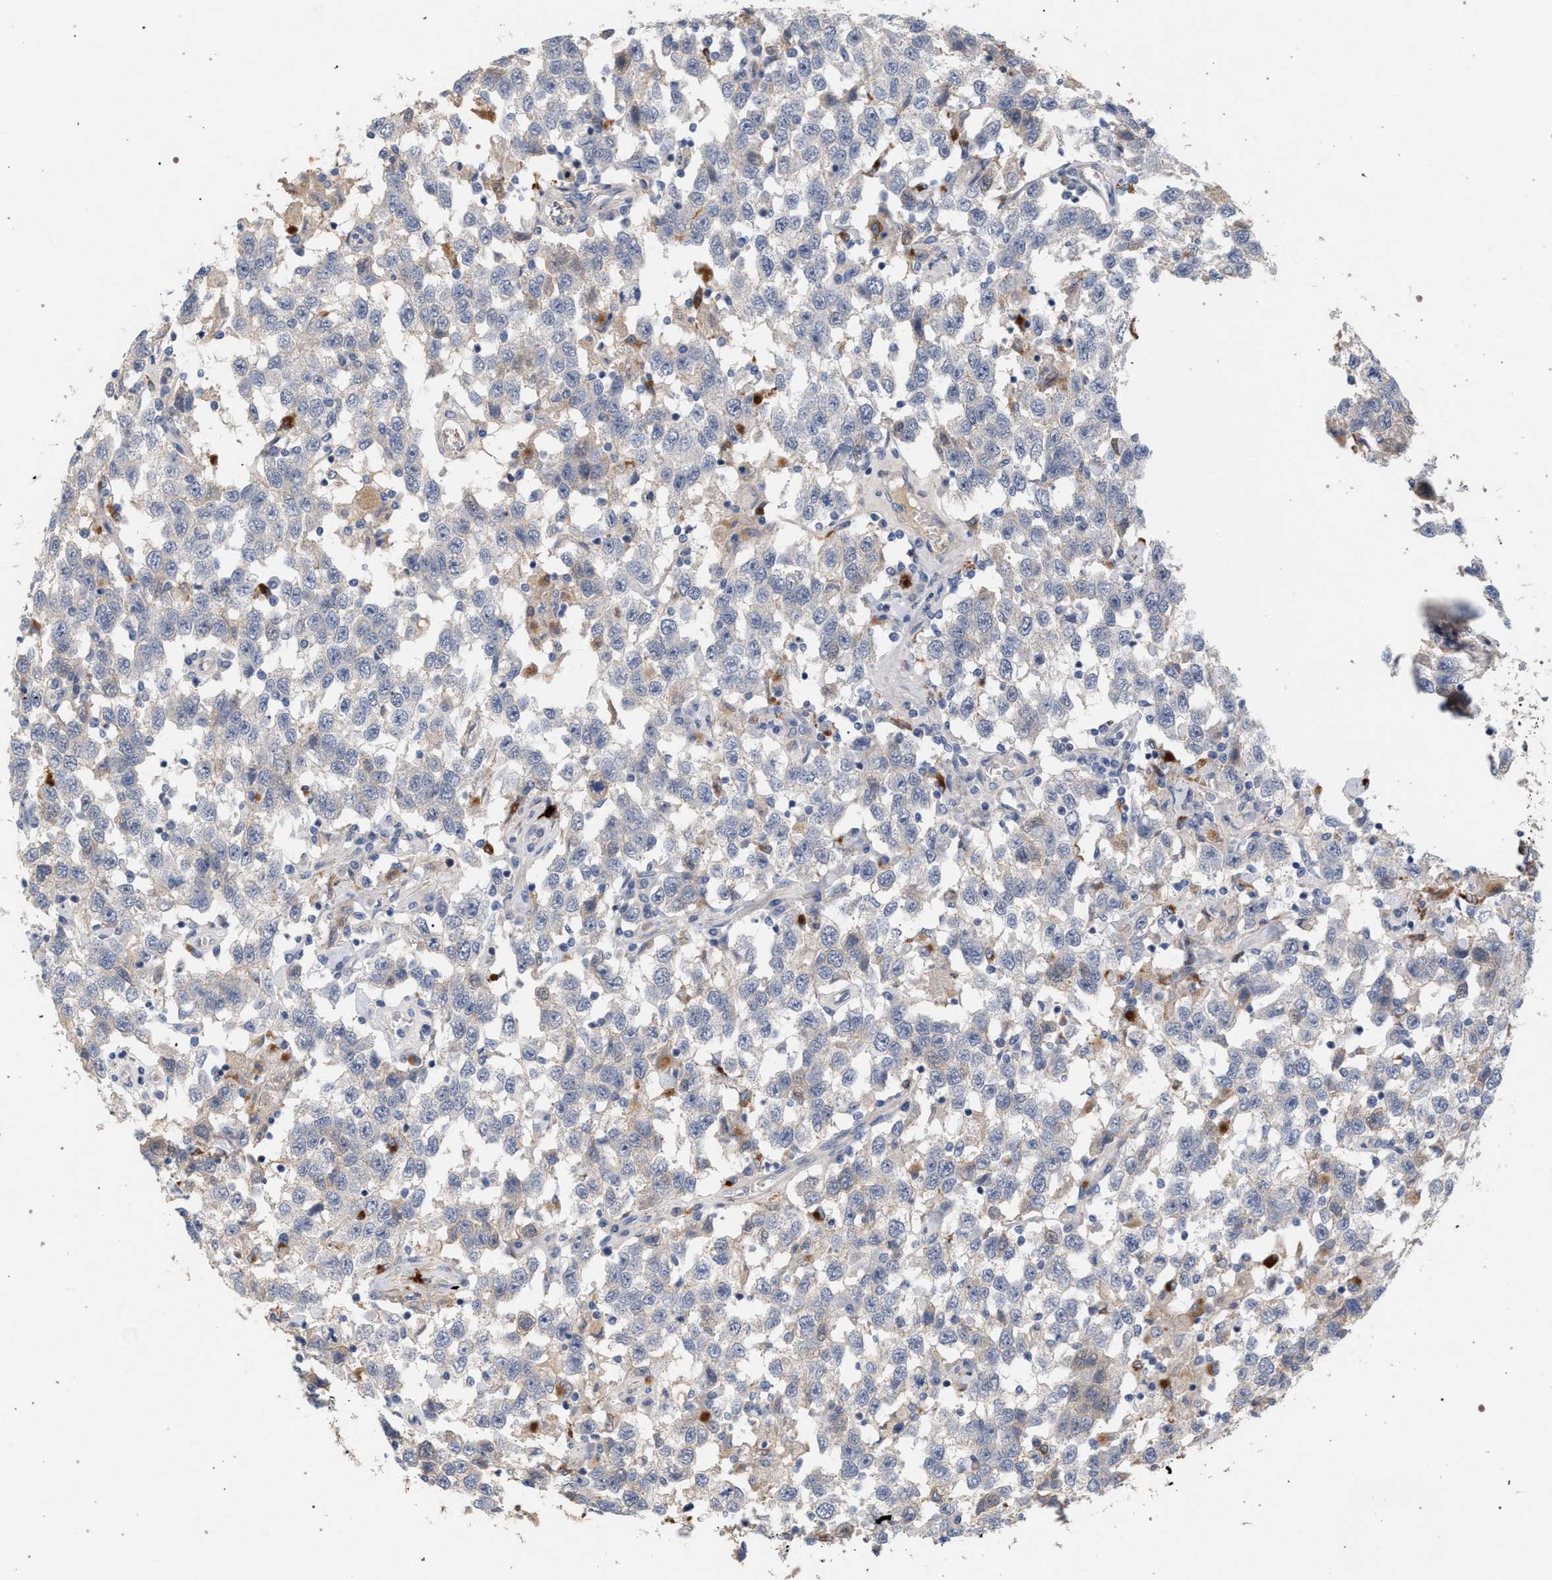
{"staining": {"intensity": "negative", "quantity": "none", "location": "none"}, "tissue": "testis cancer", "cell_type": "Tumor cells", "image_type": "cancer", "snomed": [{"axis": "morphology", "description": "Seminoma, NOS"}, {"axis": "topography", "description": "Testis"}], "caption": "IHC of testis seminoma shows no expression in tumor cells.", "gene": "MAMDC2", "patient": {"sex": "male", "age": 41}}